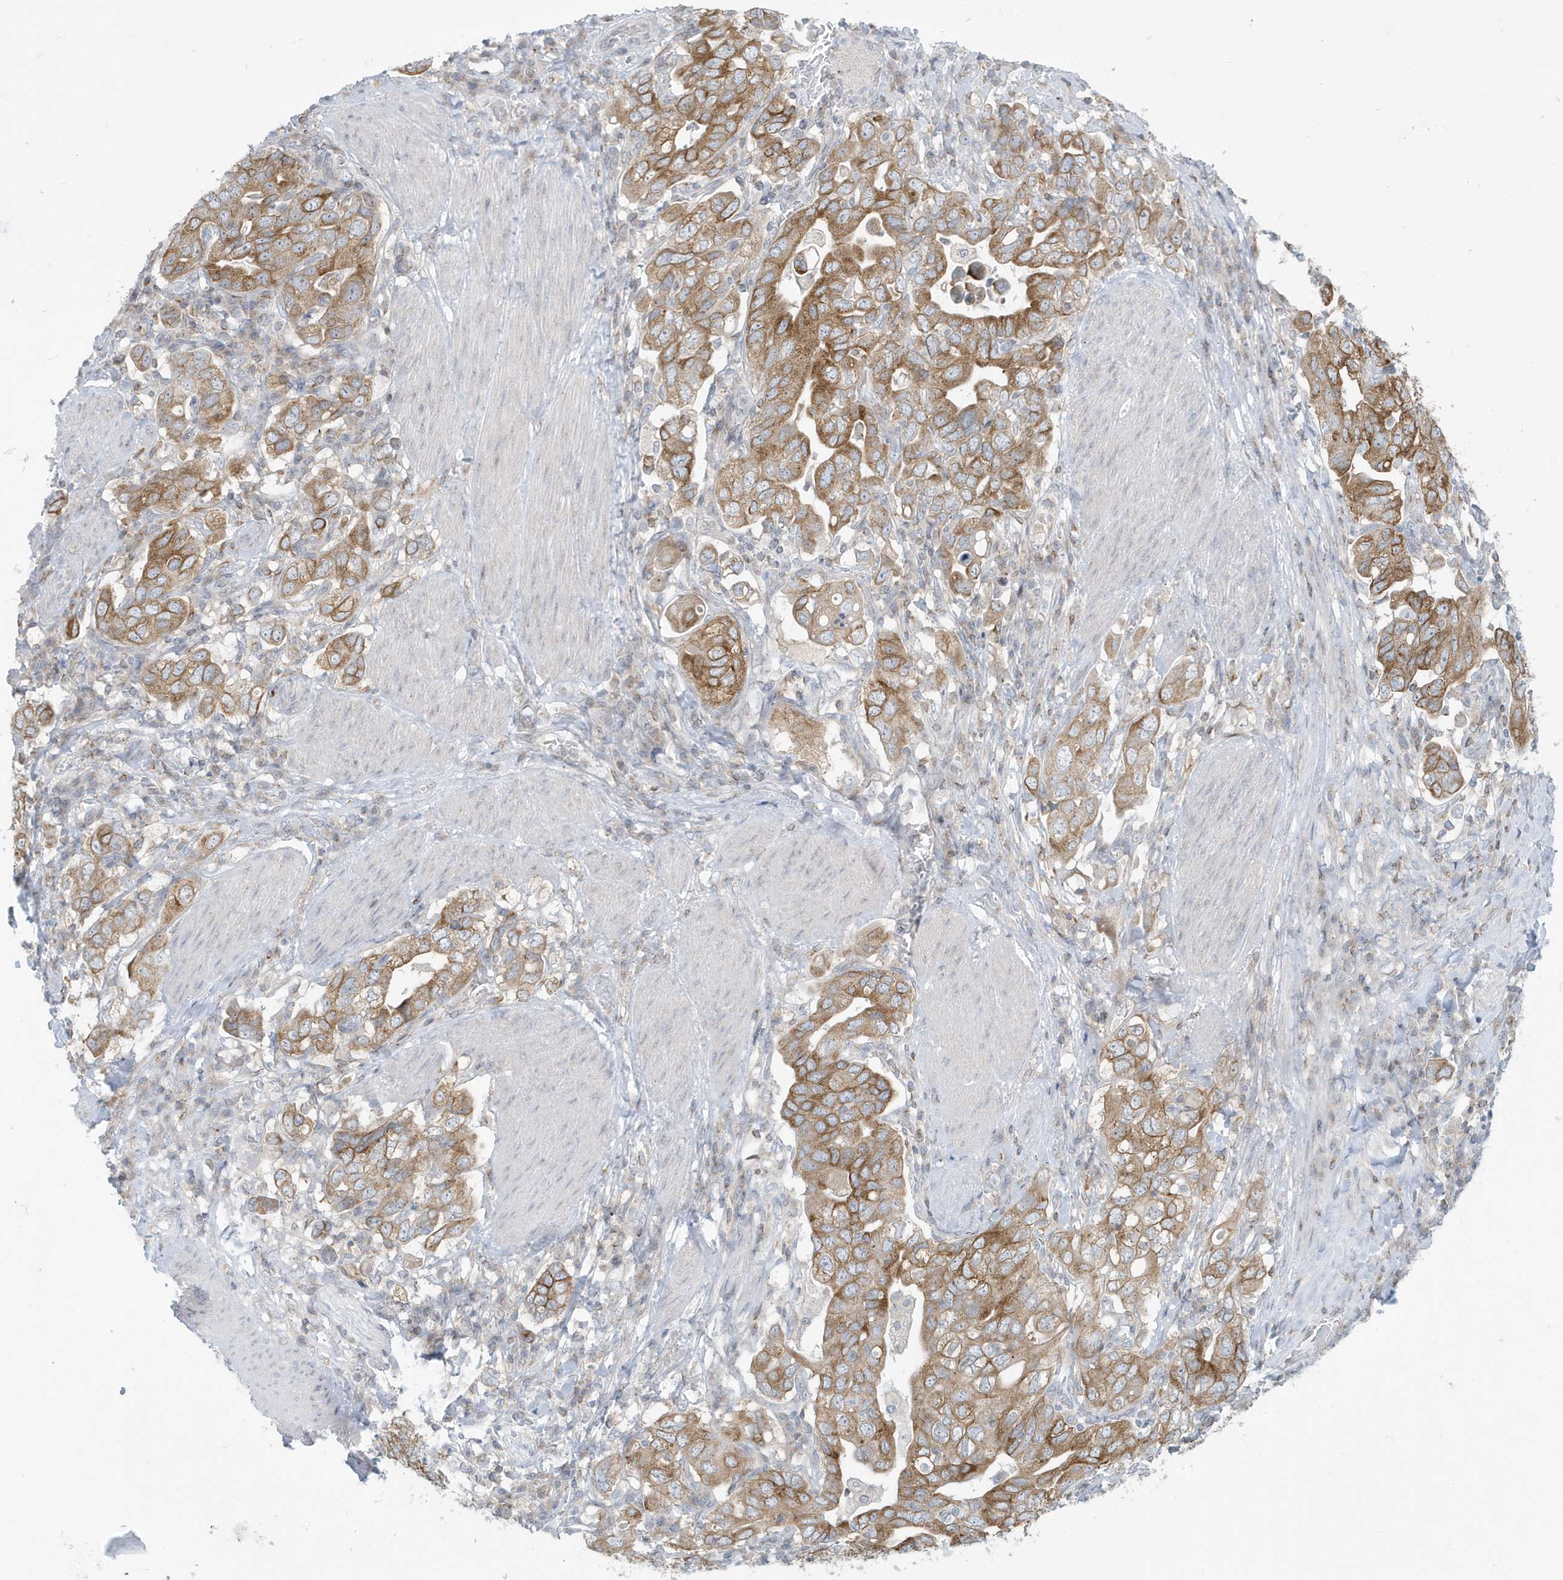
{"staining": {"intensity": "moderate", "quantity": ">75%", "location": "cytoplasmic/membranous"}, "tissue": "stomach cancer", "cell_type": "Tumor cells", "image_type": "cancer", "snomed": [{"axis": "morphology", "description": "Adenocarcinoma, NOS"}, {"axis": "topography", "description": "Stomach, upper"}], "caption": "High-power microscopy captured an immunohistochemistry micrograph of adenocarcinoma (stomach), revealing moderate cytoplasmic/membranous staining in about >75% of tumor cells.", "gene": "SLAMF9", "patient": {"sex": "male", "age": 62}}